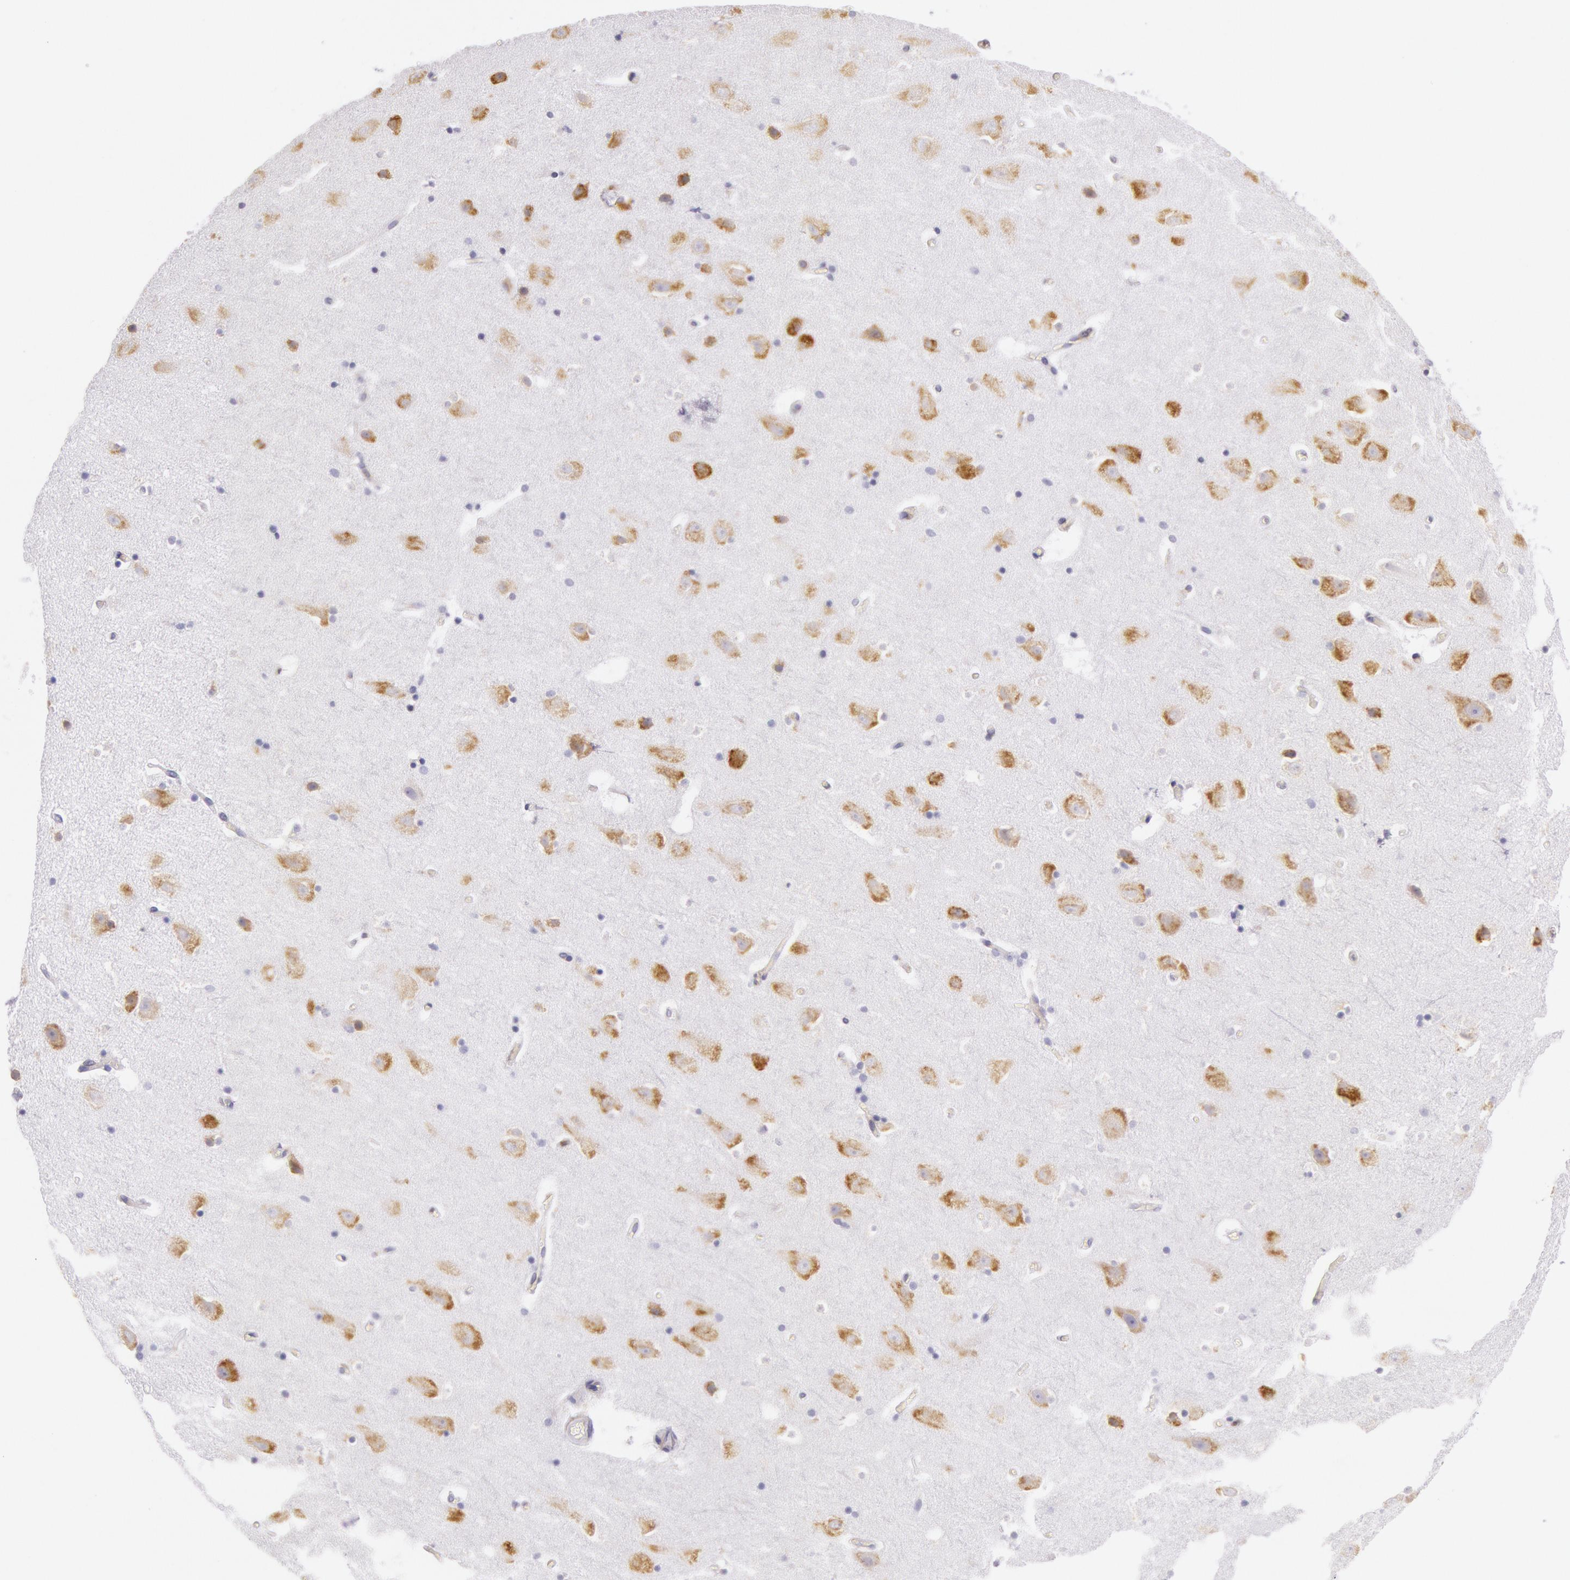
{"staining": {"intensity": "weak", "quantity": "25%-75%", "location": "cytoplasmic/membranous"}, "tissue": "hippocampus", "cell_type": "Glial cells", "image_type": "normal", "snomed": [{"axis": "morphology", "description": "Normal tissue, NOS"}, {"axis": "topography", "description": "Hippocampus"}], "caption": "Hippocampus stained for a protein (brown) demonstrates weak cytoplasmic/membranous positive positivity in approximately 25%-75% of glial cells.", "gene": "CIDEB", "patient": {"sex": "male", "age": 45}}